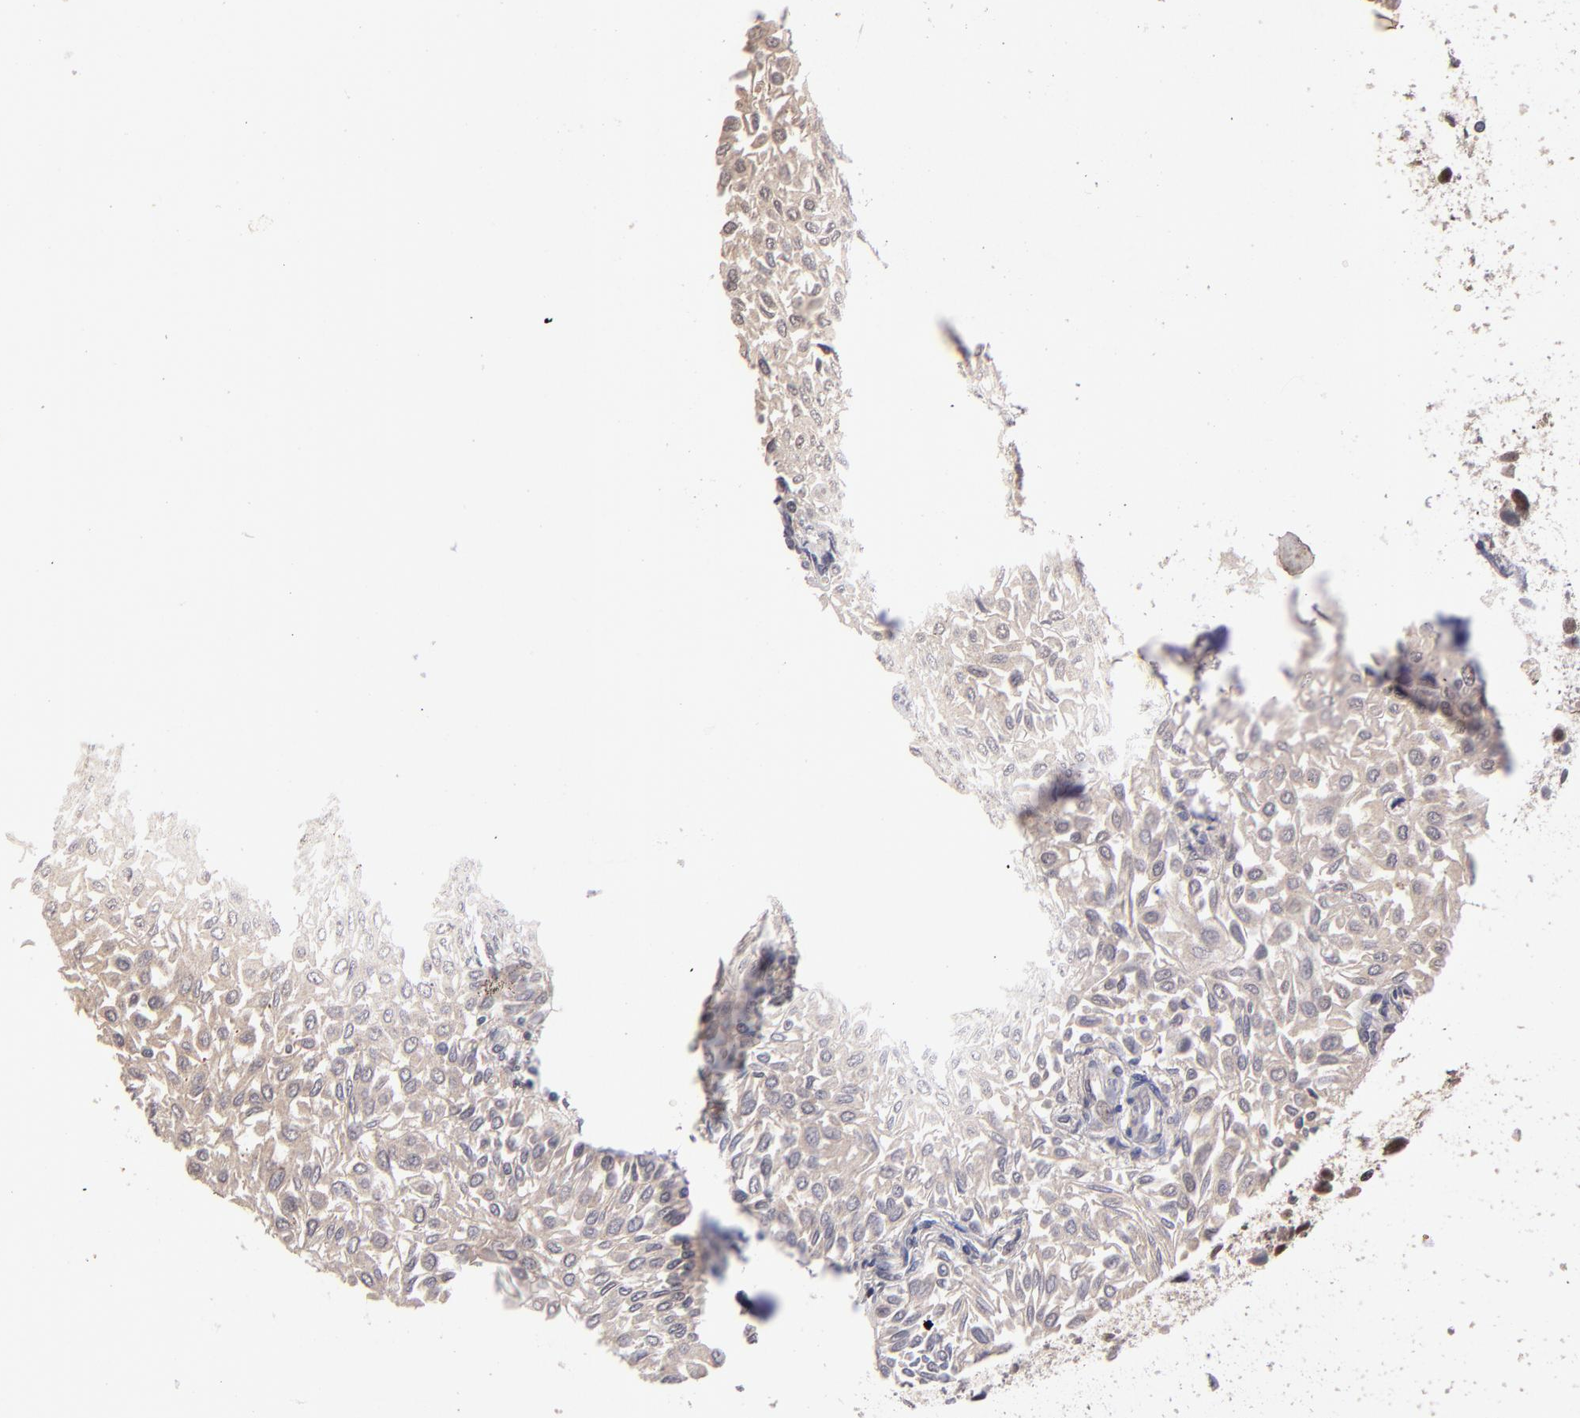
{"staining": {"intensity": "weak", "quantity": ">75%", "location": "cytoplasmic/membranous,nuclear"}, "tissue": "urothelial cancer", "cell_type": "Tumor cells", "image_type": "cancer", "snomed": [{"axis": "morphology", "description": "Urothelial carcinoma, Low grade"}, {"axis": "topography", "description": "Urinary bladder"}], "caption": "Human urothelial carcinoma (low-grade) stained for a protein (brown) displays weak cytoplasmic/membranous and nuclear positive staining in about >75% of tumor cells.", "gene": "ABHD12B", "patient": {"sex": "male", "age": 64}}